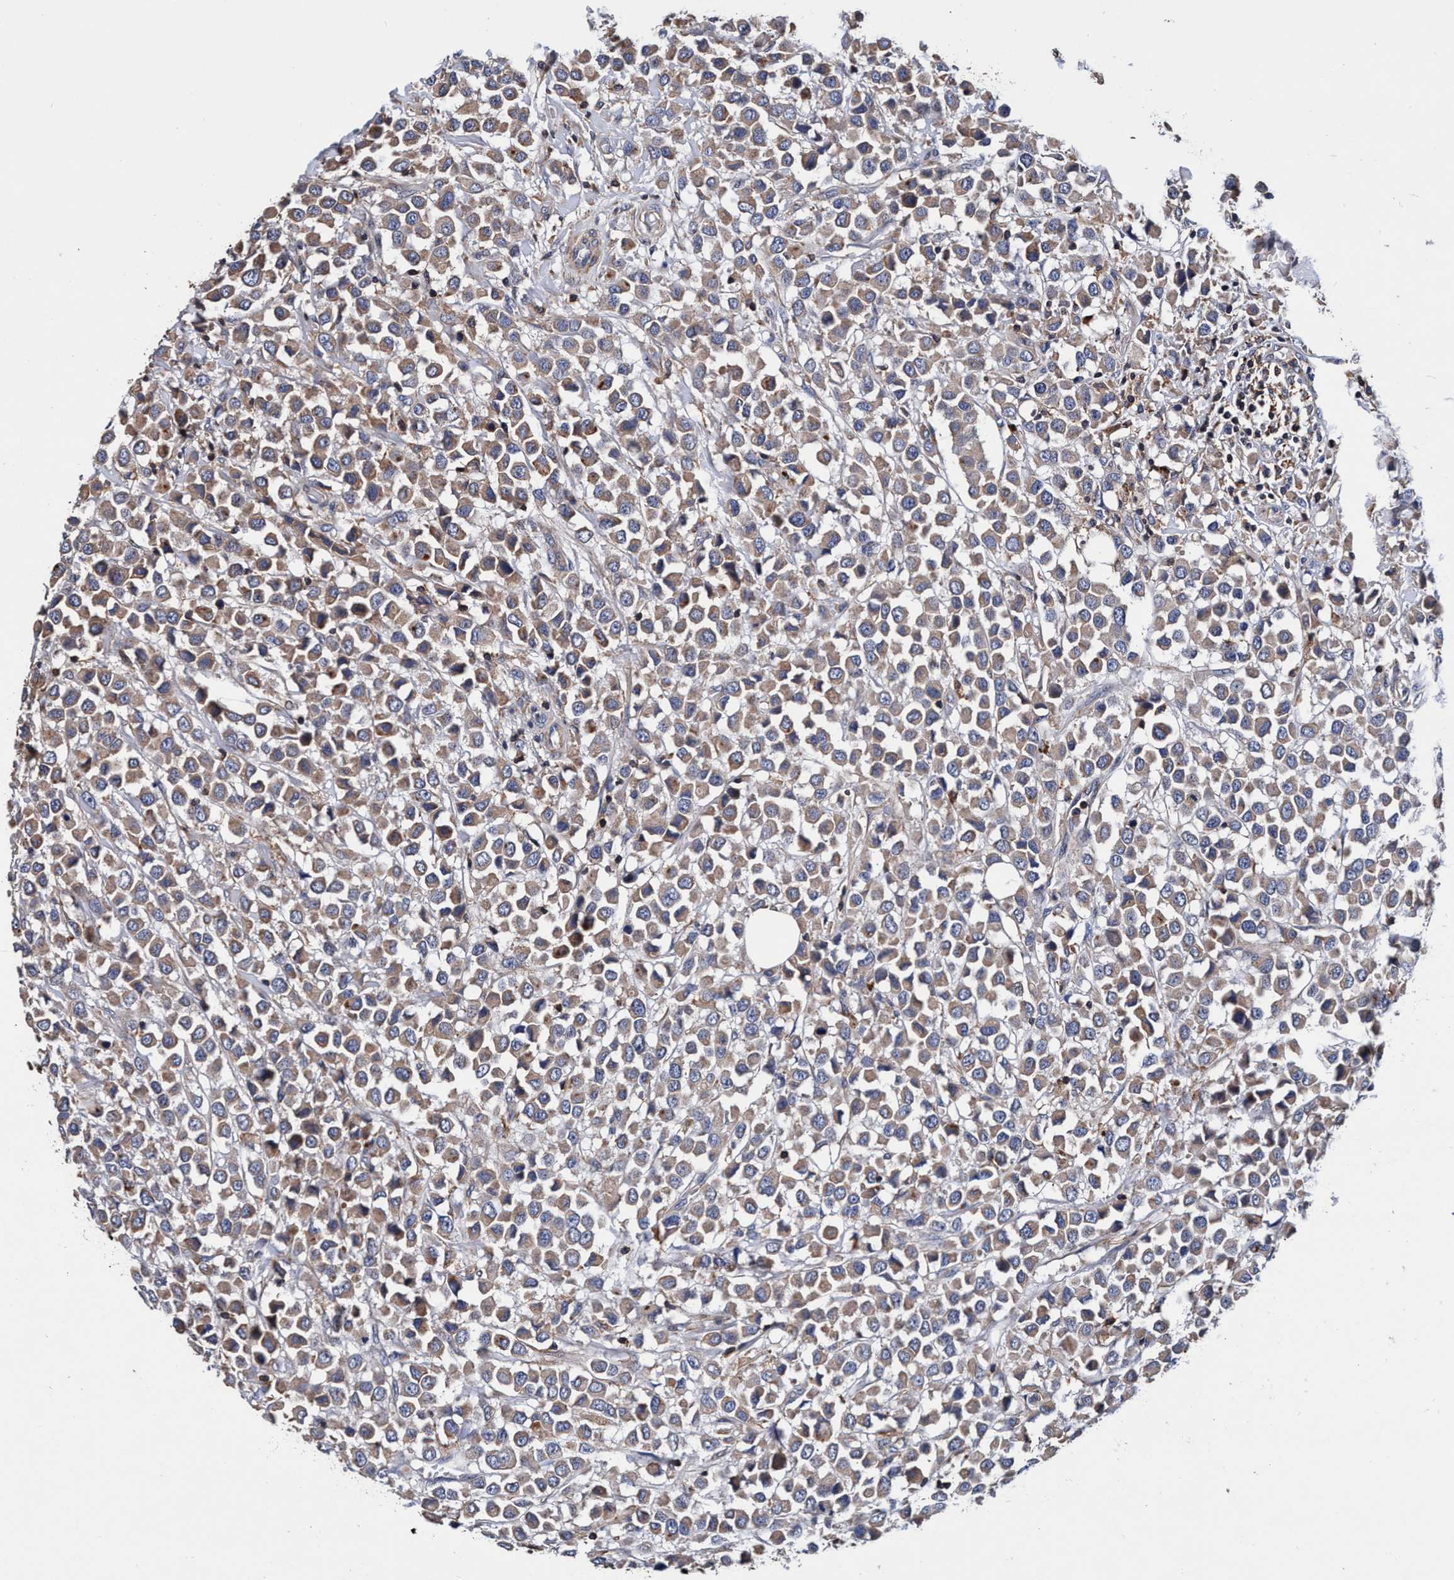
{"staining": {"intensity": "moderate", "quantity": "25%-75%", "location": "cytoplasmic/membranous"}, "tissue": "breast cancer", "cell_type": "Tumor cells", "image_type": "cancer", "snomed": [{"axis": "morphology", "description": "Duct carcinoma"}, {"axis": "topography", "description": "Breast"}], "caption": "This micrograph displays IHC staining of human breast cancer (intraductal carcinoma), with medium moderate cytoplasmic/membranous staining in approximately 25%-75% of tumor cells.", "gene": "RNF208", "patient": {"sex": "female", "age": 61}}